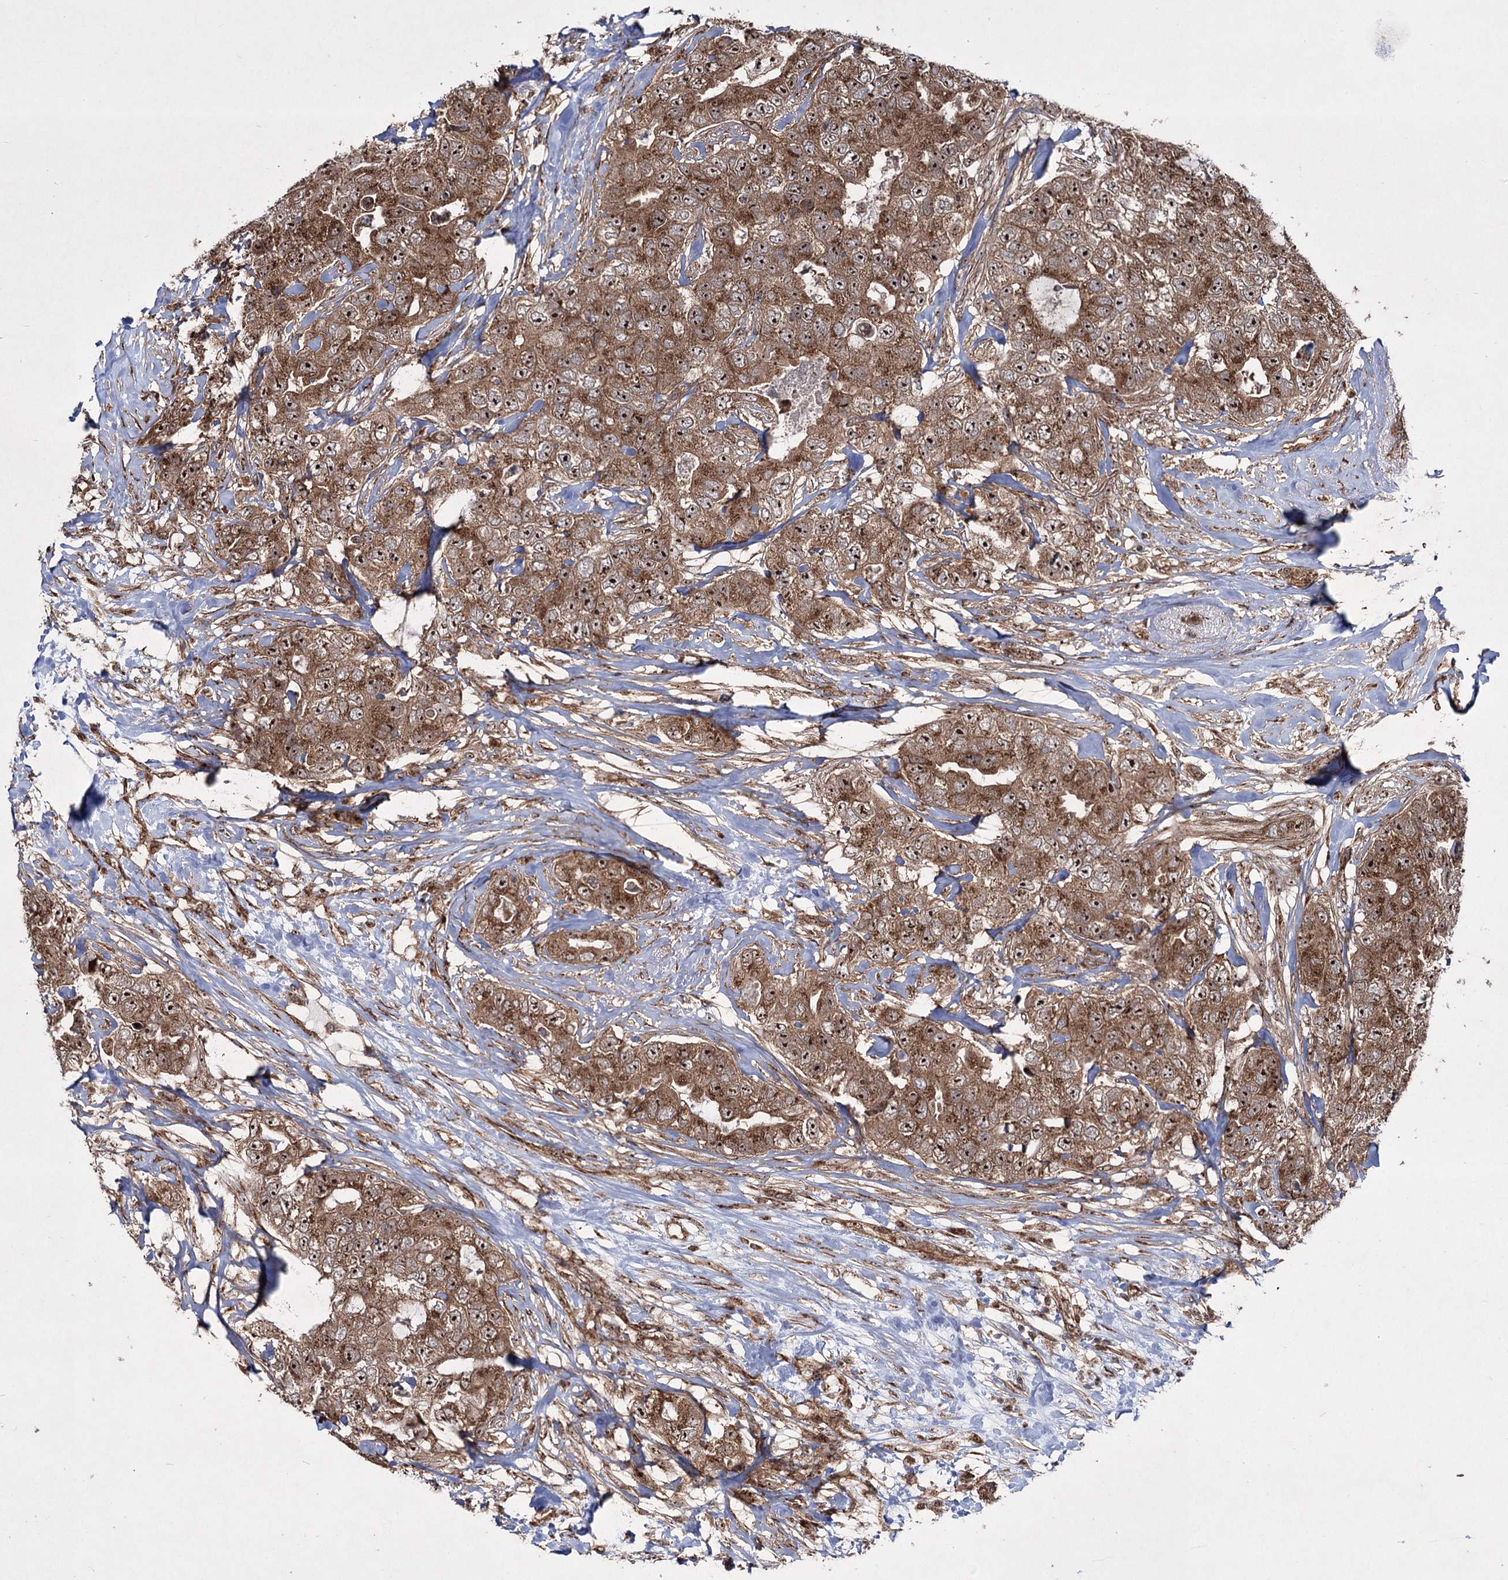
{"staining": {"intensity": "strong", "quantity": ">75%", "location": "cytoplasmic/membranous,nuclear"}, "tissue": "breast cancer", "cell_type": "Tumor cells", "image_type": "cancer", "snomed": [{"axis": "morphology", "description": "Duct carcinoma"}, {"axis": "topography", "description": "Breast"}], "caption": "Breast infiltrating ductal carcinoma was stained to show a protein in brown. There is high levels of strong cytoplasmic/membranous and nuclear staining in approximately >75% of tumor cells.", "gene": "SERINC5", "patient": {"sex": "female", "age": 62}}